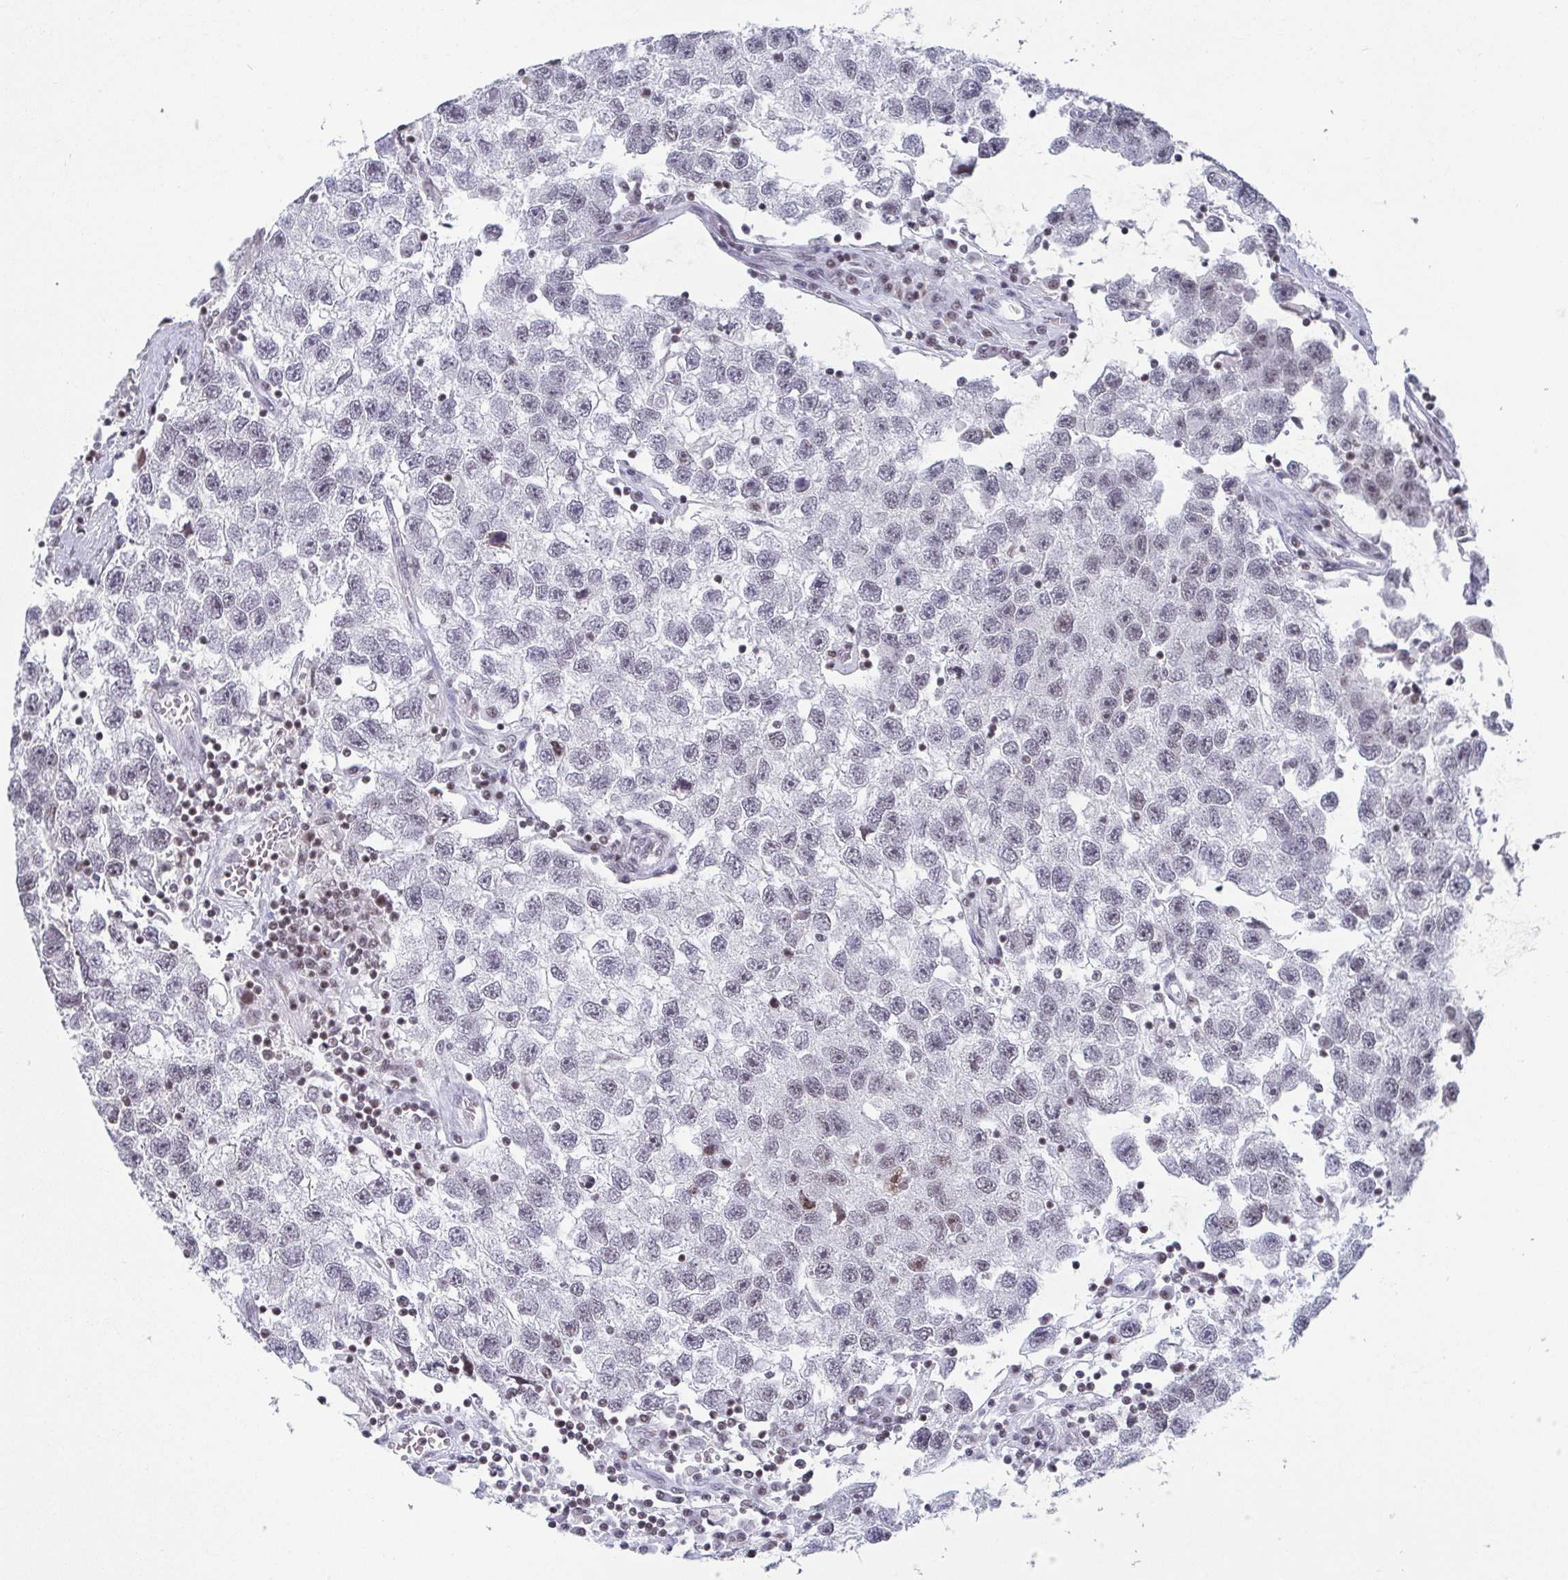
{"staining": {"intensity": "weak", "quantity": "<25%", "location": "nuclear"}, "tissue": "testis cancer", "cell_type": "Tumor cells", "image_type": "cancer", "snomed": [{"axis": "morphology", "description": "Seminoma, NOS"}, {"axis": "topography", "description": "Testis"}], "caption": "Testis cancer (seminoma) was stained to show a protein in brown. There is no significant positivity in tumor cells.", "gene": "CTCF", "patient": {"sex": "male", "age": 26}}